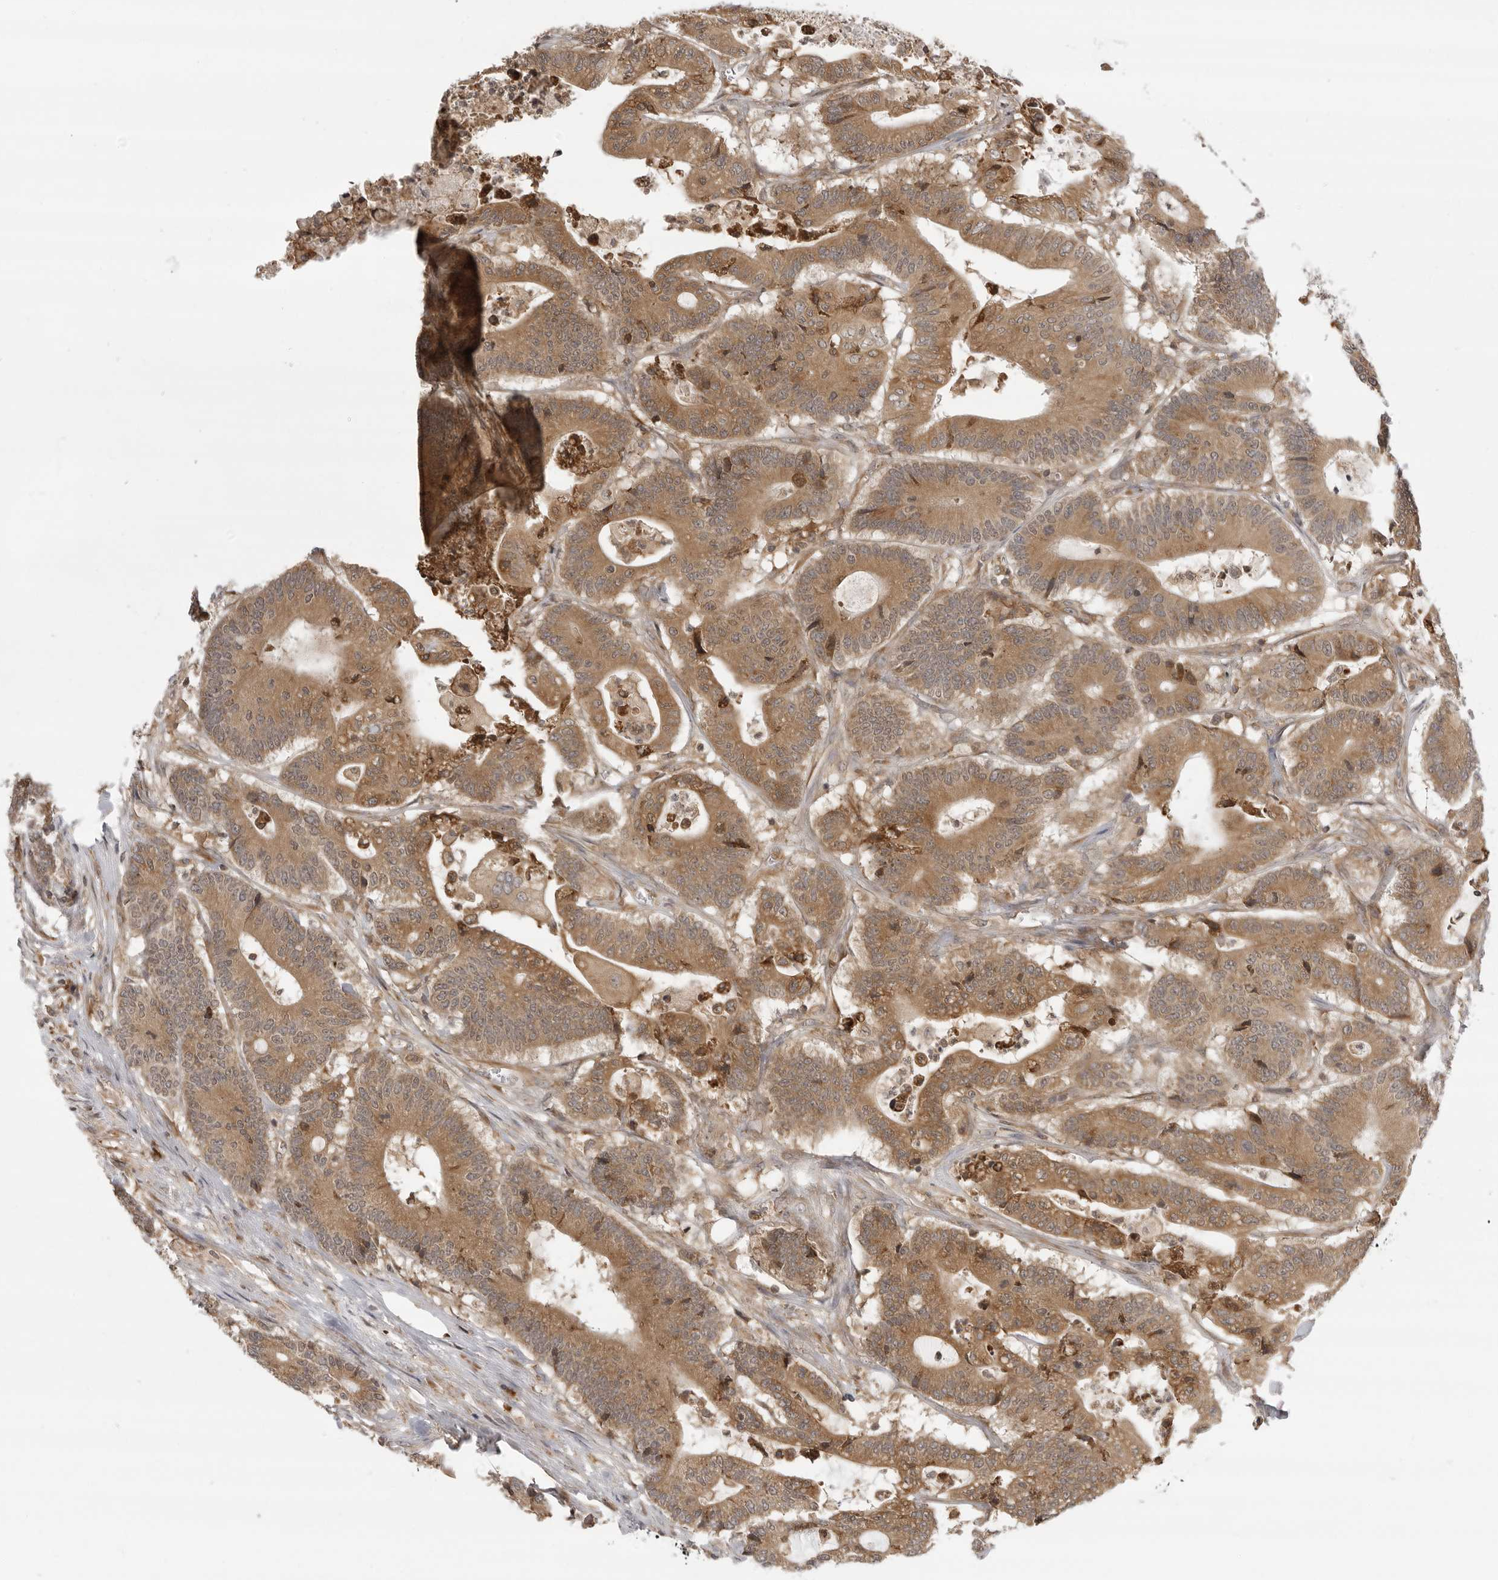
{"staining": {"intensity": "moderate", "quantity": ">75%", "location": "cytoplasmic/membranous"}, "tissue": "colorectal cancer", "cell_type": "Tumor cells", "image_type": "cancer", "snomed": [{"axis": "morphology", "description": "Adenocarcinoma, NOS"}, {"axis": "topography", "description": "Colon"}], "caption": "Brown immunohistochemical staining in human colorectal cancer (adenocarcinoma) reveals moderate cytoplasmic/membranous positivity in approximately >75% of tumor cells.", "gene": "PRRC2A", "patient": {"sex": "female", "age": 84}}